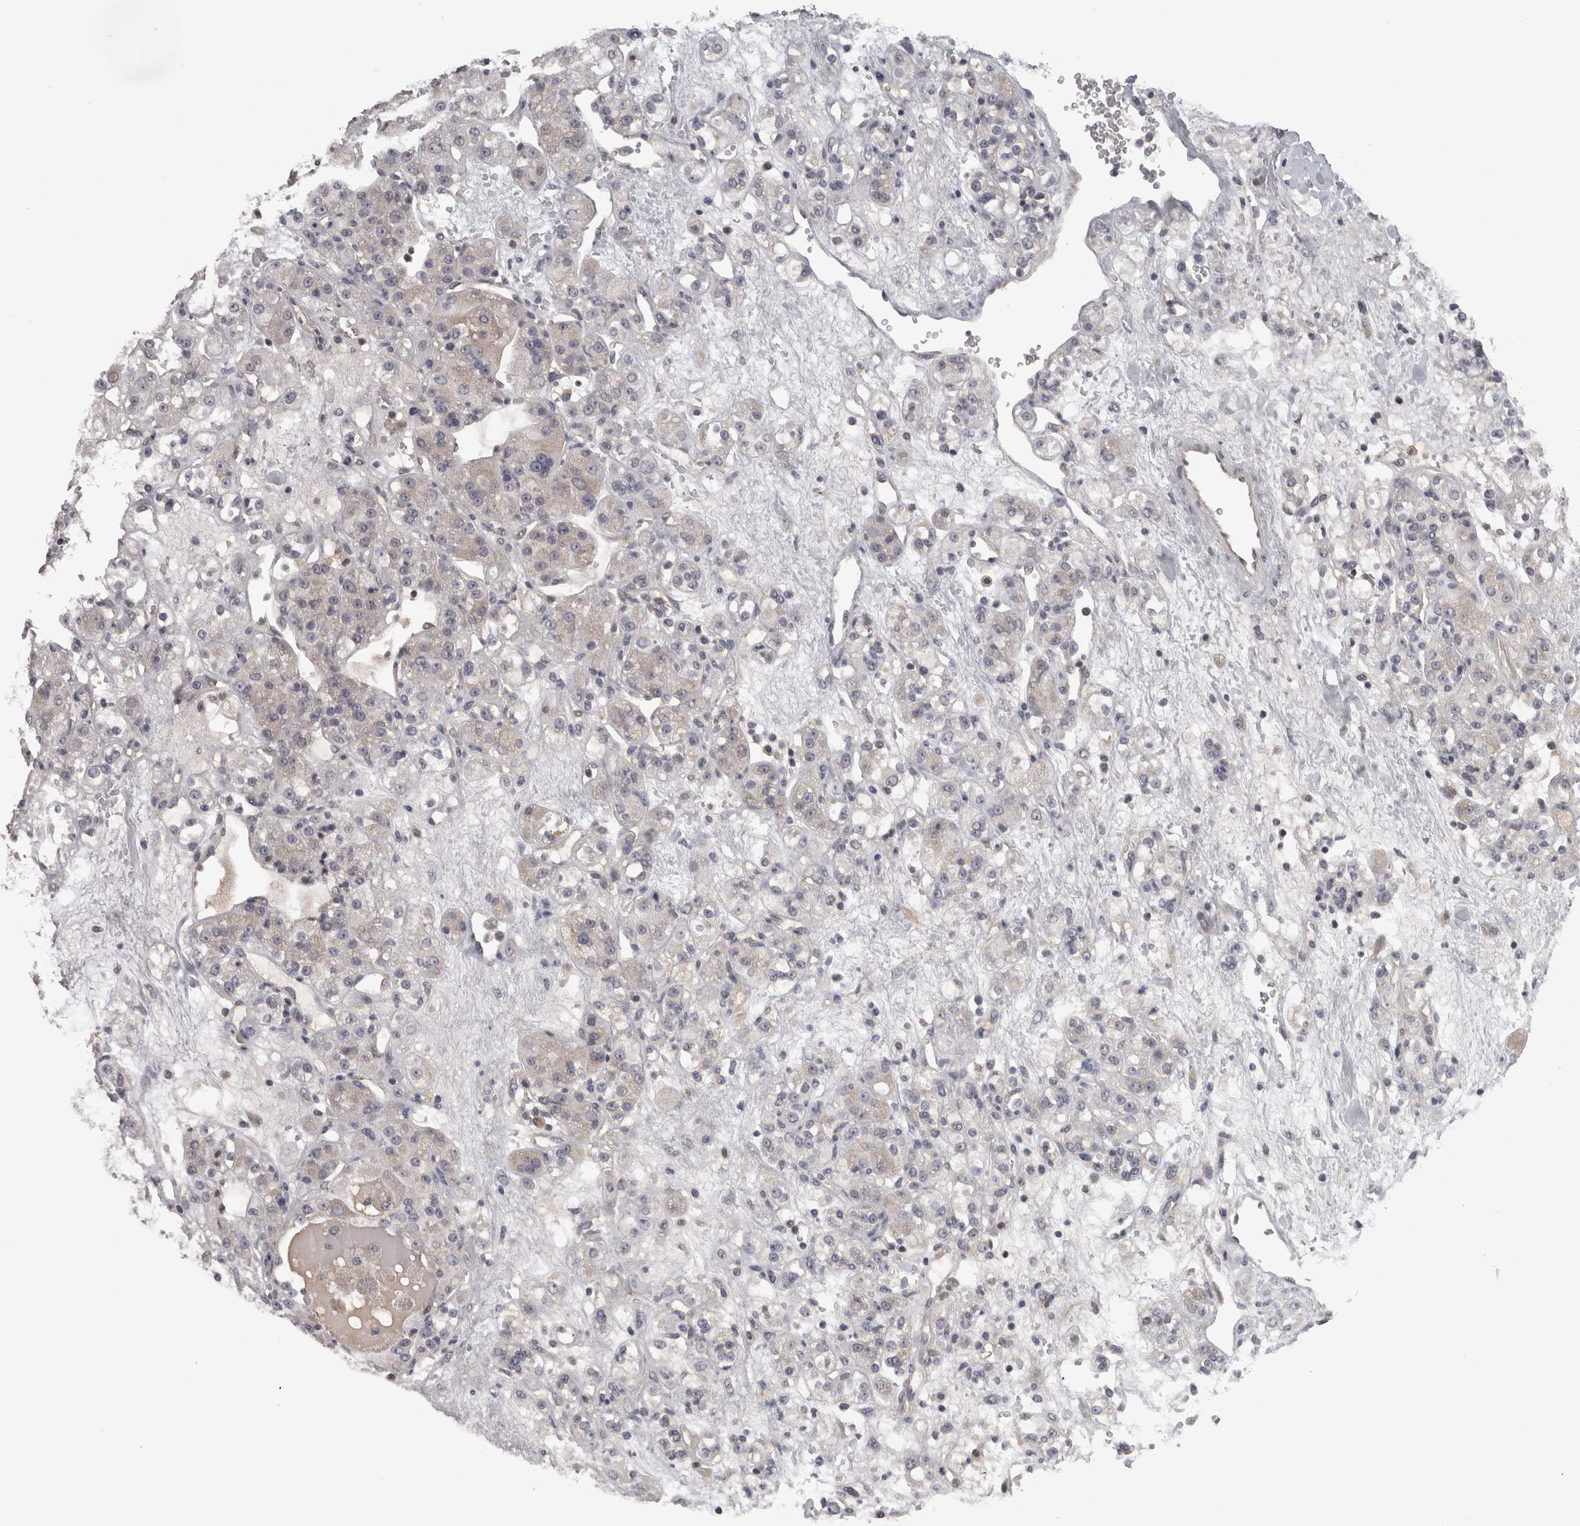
{"staining": {"intensity": "weak", "quantity": "<25%", "location": "cytoplasmic/membranous"}, "tissue": "renal cancer", "cell_type": "Tumor cells", "image_type": "cancer", "snomed": [{"axis": "morphology", "description": "Normal tissue, NOS"}, {"axis": "morphology", "description": "Adenocarcinoma, NOS"}, {"axis": "topography", "description": "Kidney"}], "caption": "Immunohistochemical staining of renal cancer demonstrates no significant positivity in tumor cells. The staining was performed using DAB to visualize the protein expression in brown, while the nuclei were stained in blue with hematoxylin (Magnification: 20x).", "gene": "PON3", "patient": {"sex": "male", "age": 61}}